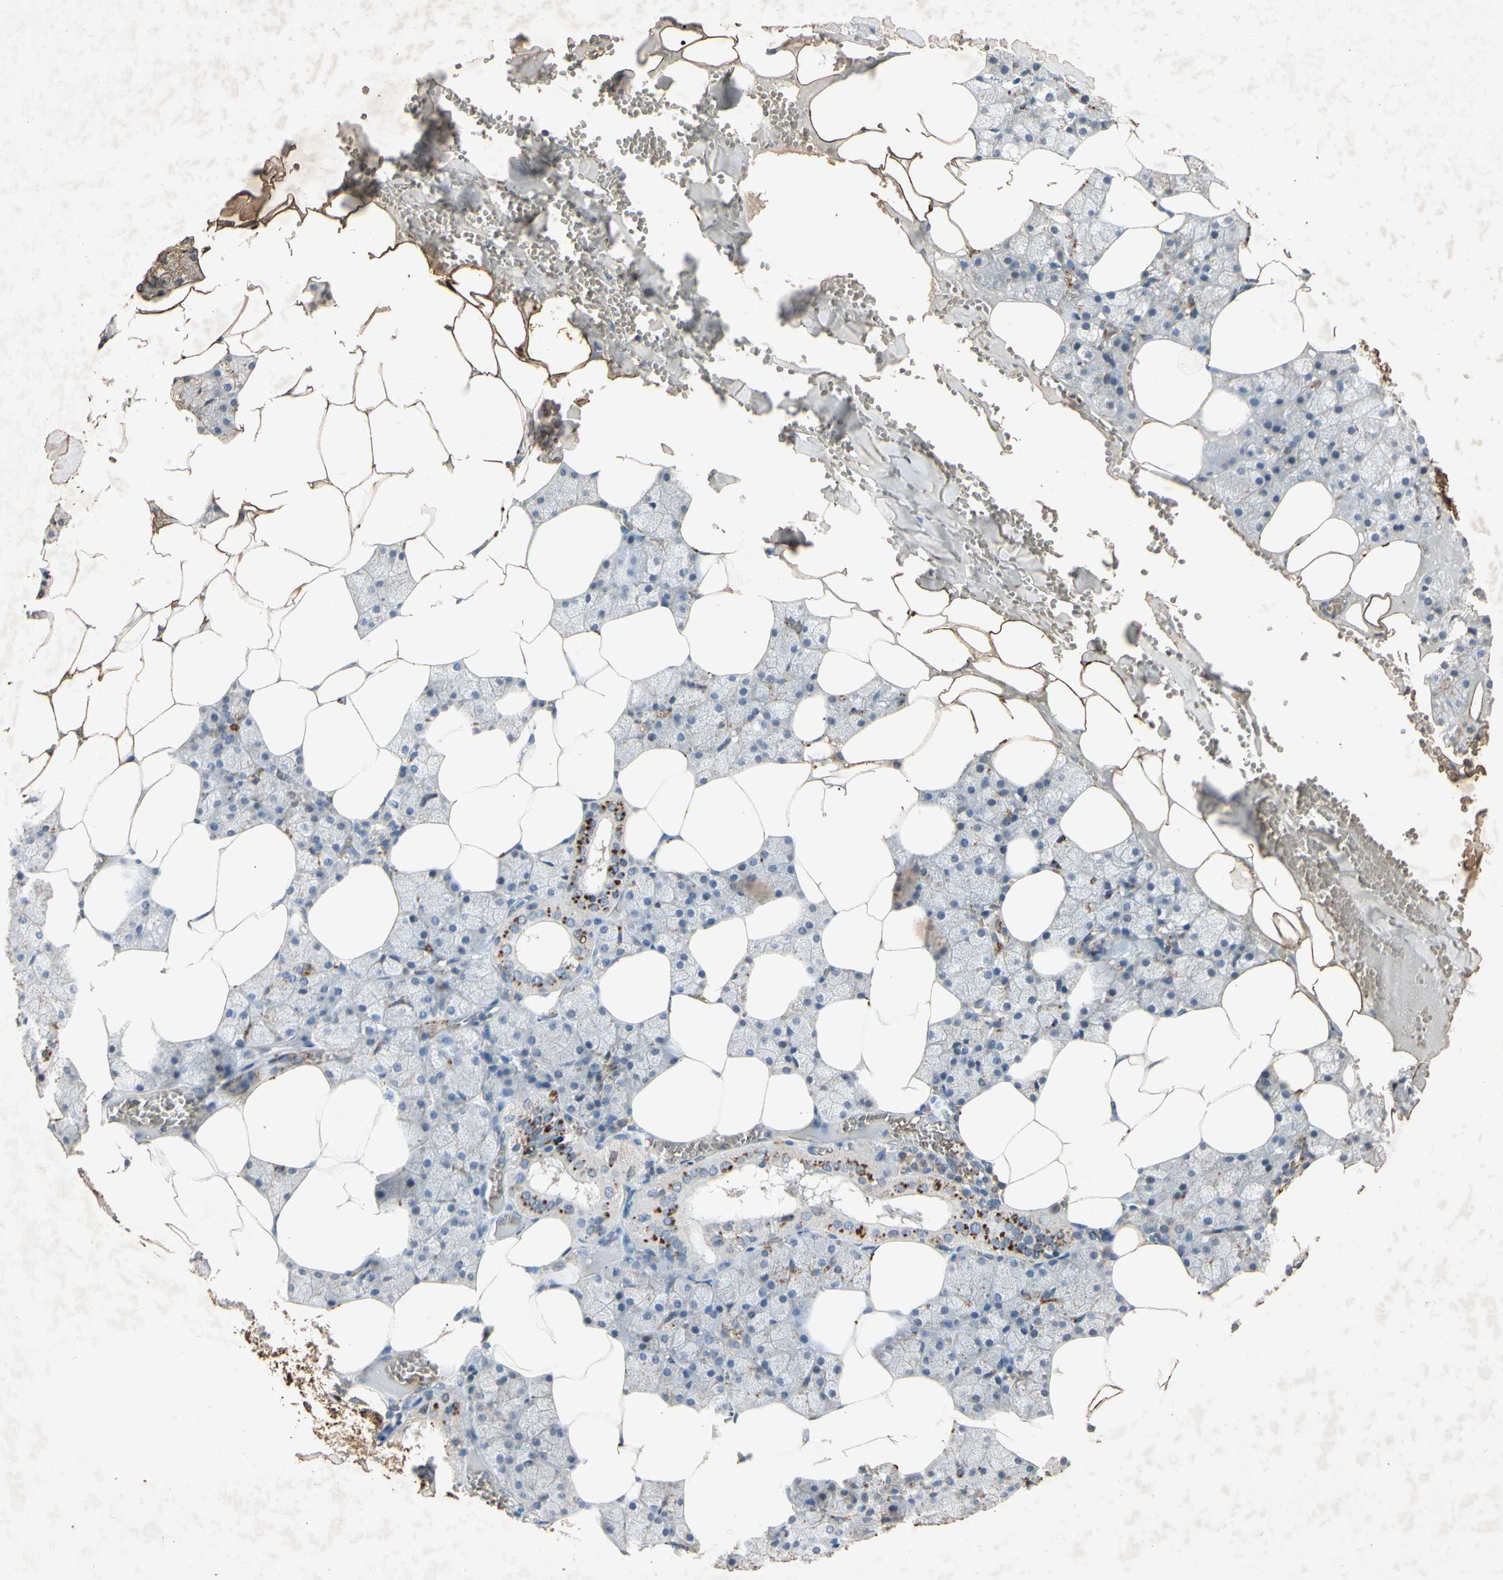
{"staining": {"intensity": "weak", "quantity": "25%-75%", "location": "cytoplasmic/membranous"}, "tissue": "salivary gland", "cell_type": "Glandular cells", "image_type": "normal", "snomed": [{"axis": "morphology", "description": "Normal tissue, NOS"}, {"axis": "topography", "description": "Salivary gland"}], "caption": "Salivary gland stained with IHC reveals weak cytoplasmic/membranous positivity in about 25%-75% of glandular cells. Using DAB (brown) and hematoxylin (blue) stains, captured at high magnification using brightfield microscopy.", "gene": "MSRB1", "patient": {"sex": "male", "age": 62}}